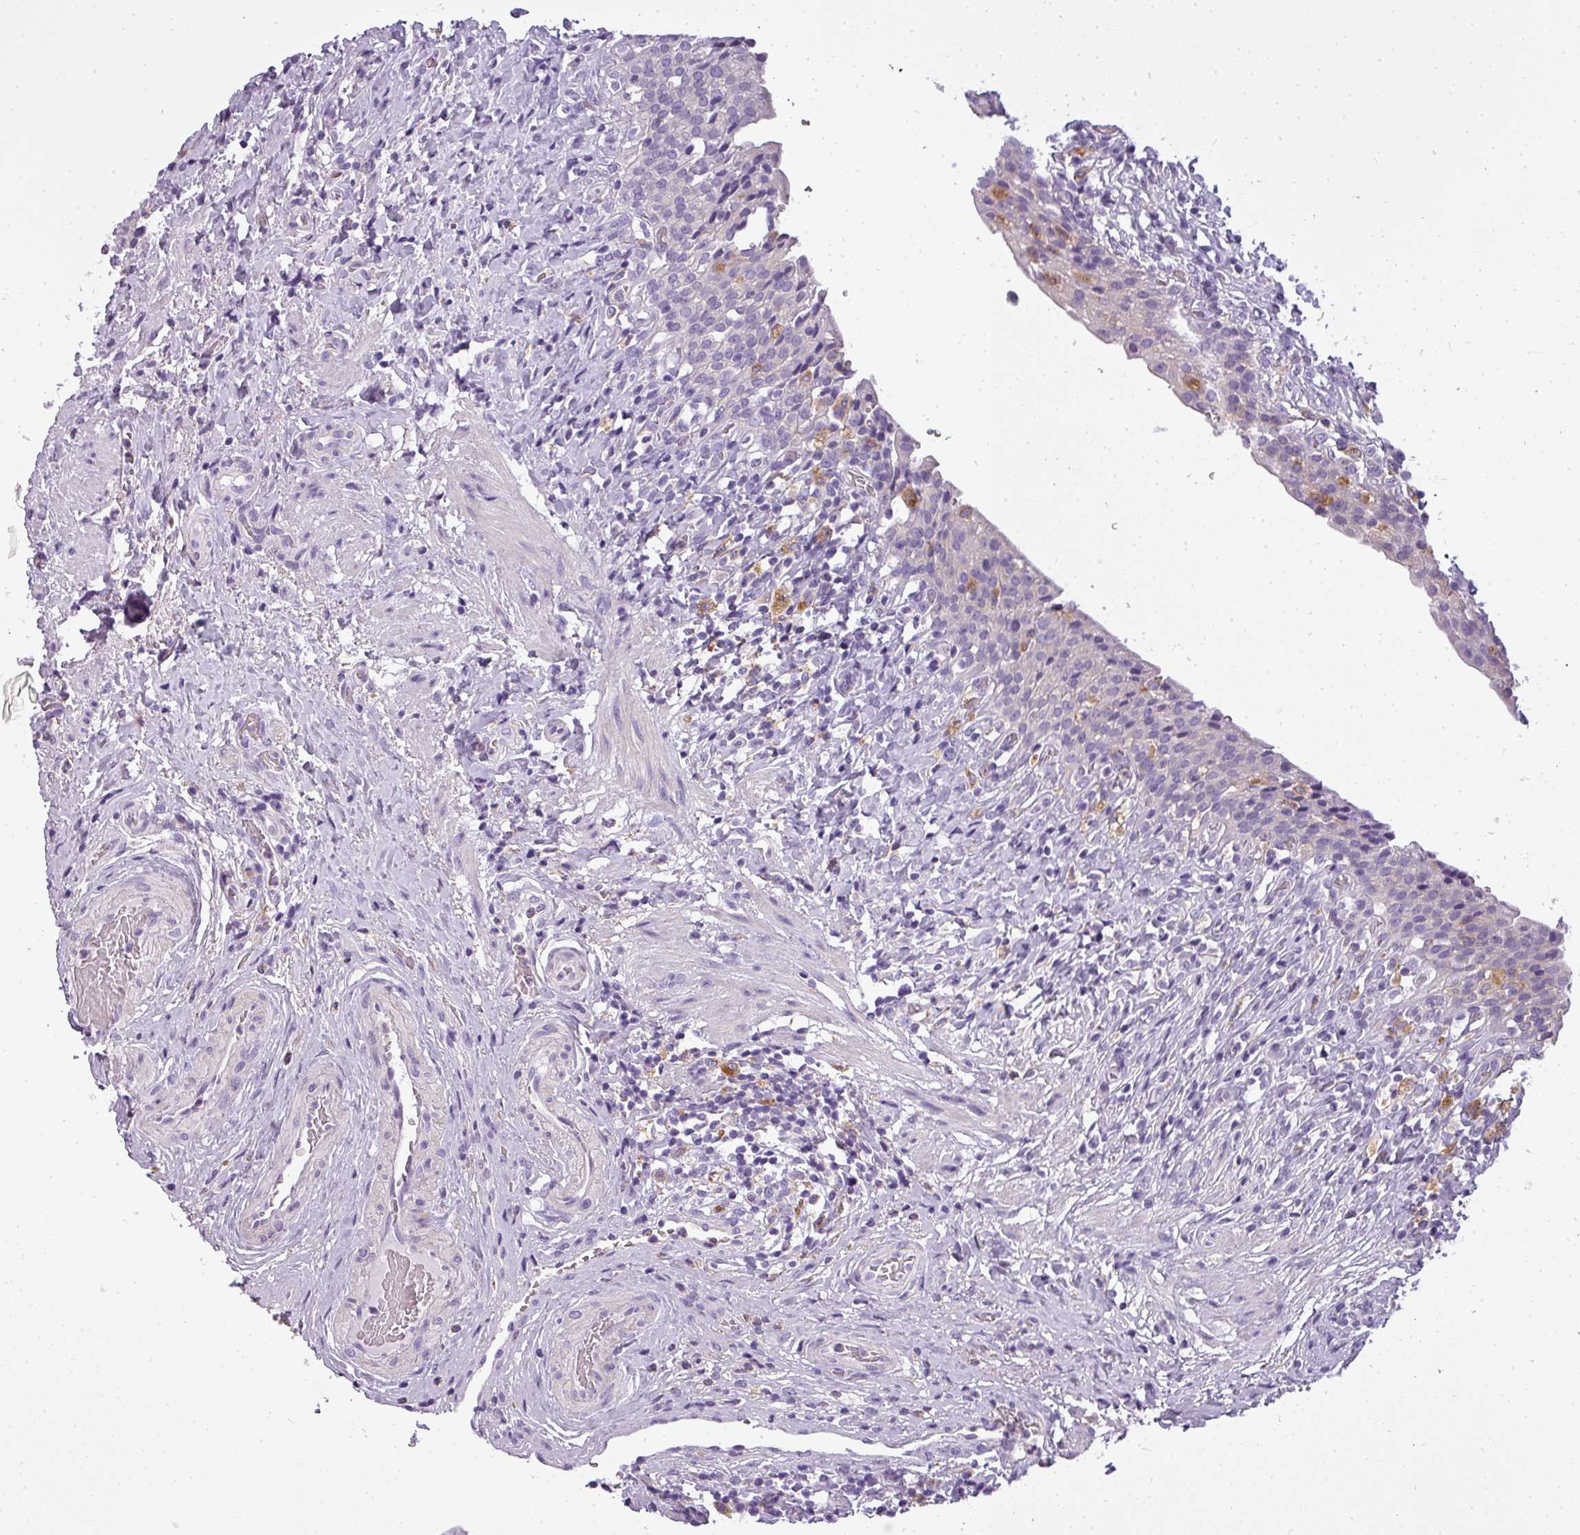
{"staining": {"intensity": "negative", "quantity": "none", "location": "none"}, "tissue": "urinary bladder", "cell_type": "Urothelial cells", "image_type": "normal", "snomed": [{"axis": "morphology", "description": "Normal tissue, NOS"}, {"axis": "morphology", "description": "Inflammation, NOS"}, {"axis": "topography", "description": "Urinary bladder"}], "caption": "DAB (3,3'-diaminobenzidine) immunohistochemical staining of unremarkable human urinary bladder displays no significant expression in urothelial cells. (DAB immunohistochemistry visualized using brightfield microscopy, high magnification).", "gene": "ATP6V1D", "patient": {"sex": "male", "age": 64}}